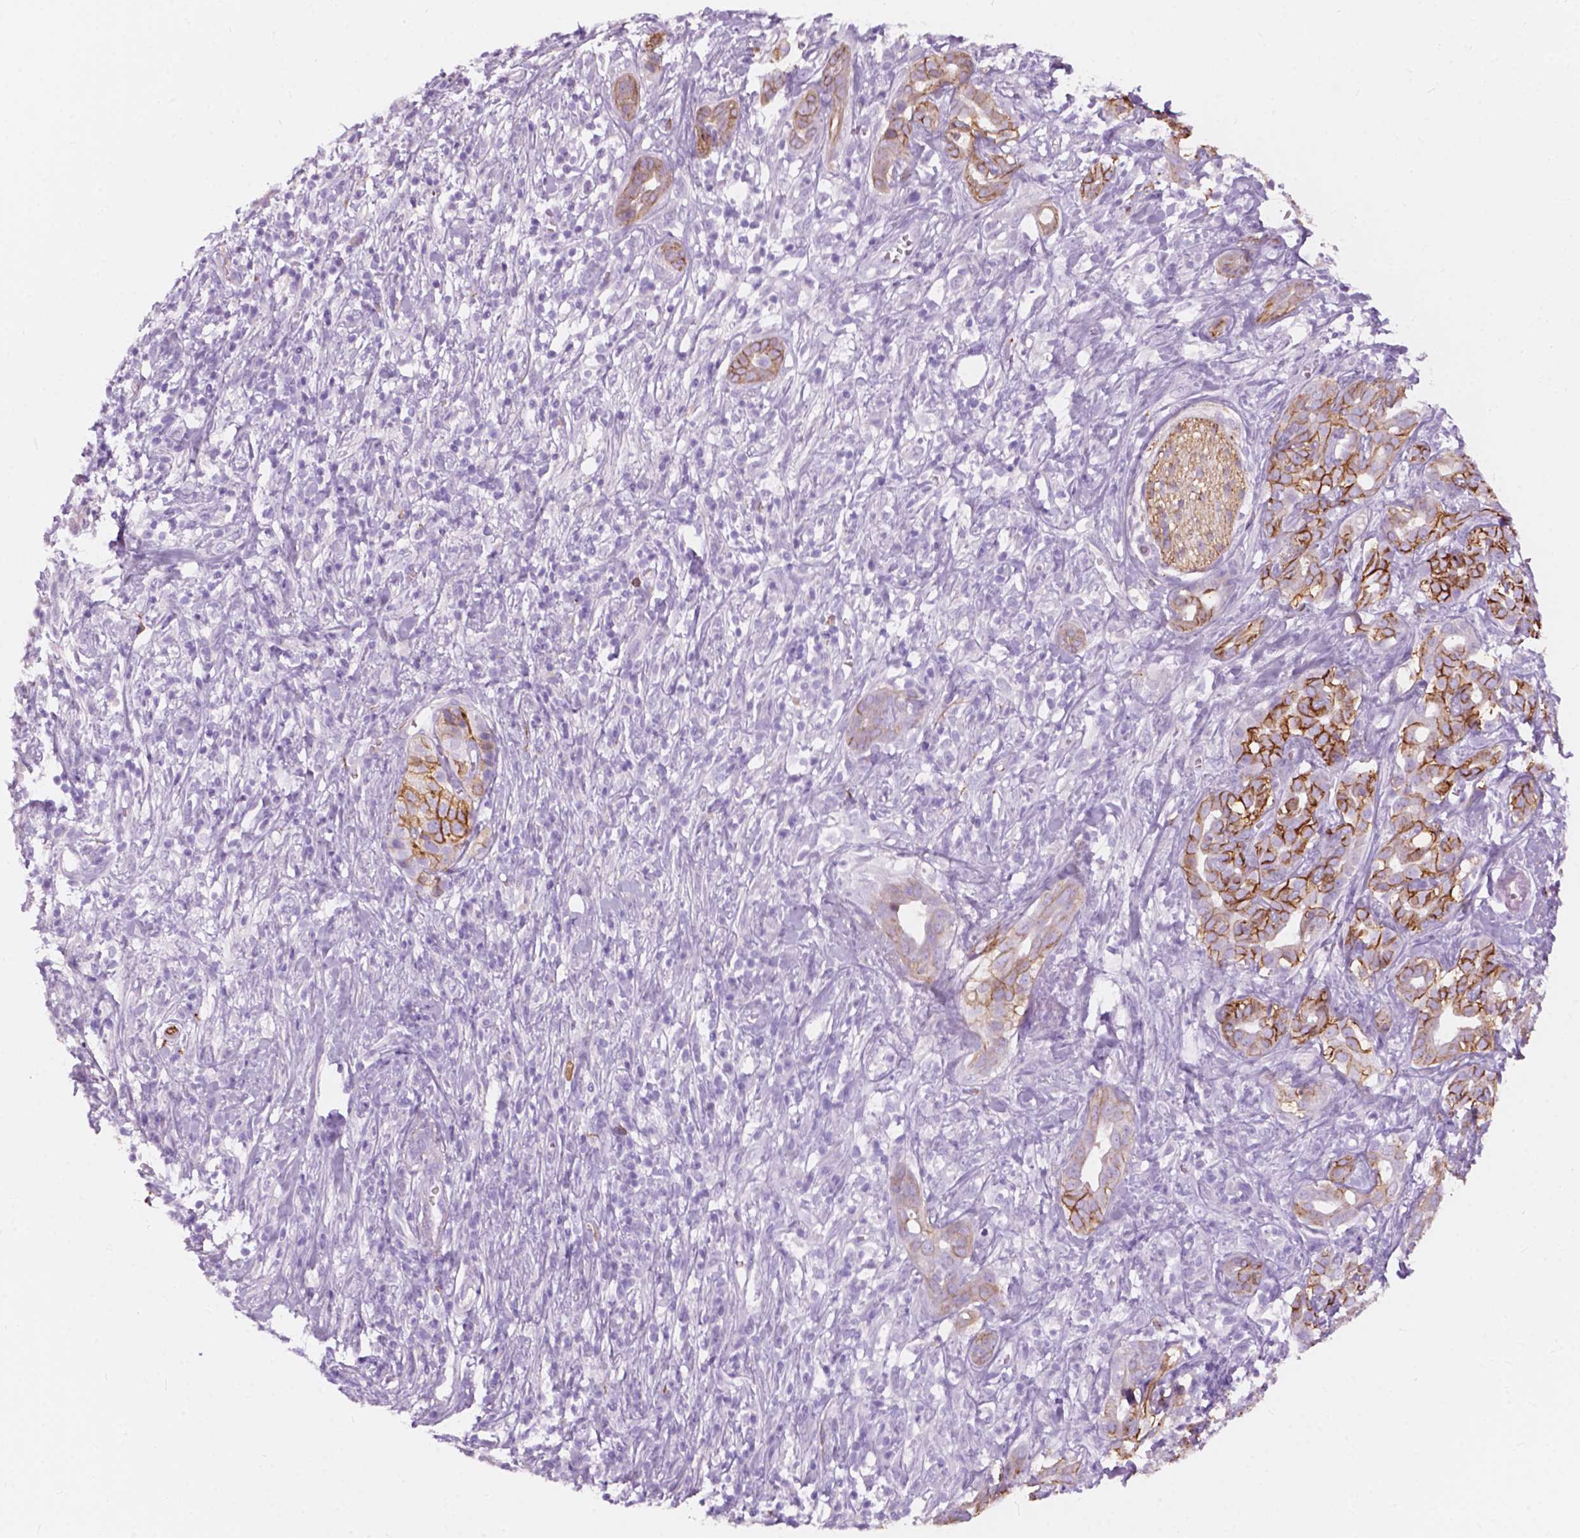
{"staining": {"intensity": "moderate", "quantity": "25%-75%", "location": "cytoplasmic/membranous"}, "tissue": "pancreatic cancer", "cell_type": "Tumor cells", "image_type": "cancer", "snomed": [{"axis": "morphology", "description": "Adenocarcinoma, NOS"}, {"axis": "topography", "description": "Pancreas"}], "caption": "Immunohistochemistry (IHC) staining of adenocarcinoma (pancreatic), which reveals medium levels of moderate cytoplasmic/membranous positivity in about 25%-75% of tumor cells indicating moderate cytoplasmic/membranous protein positivity. The staining was performed using DAB (brown) for protein detection and nuclei were counterstained in hematoxylin (blue).", "gene": "FXYD2", "patient": {"sex": "male", "age": 61}}